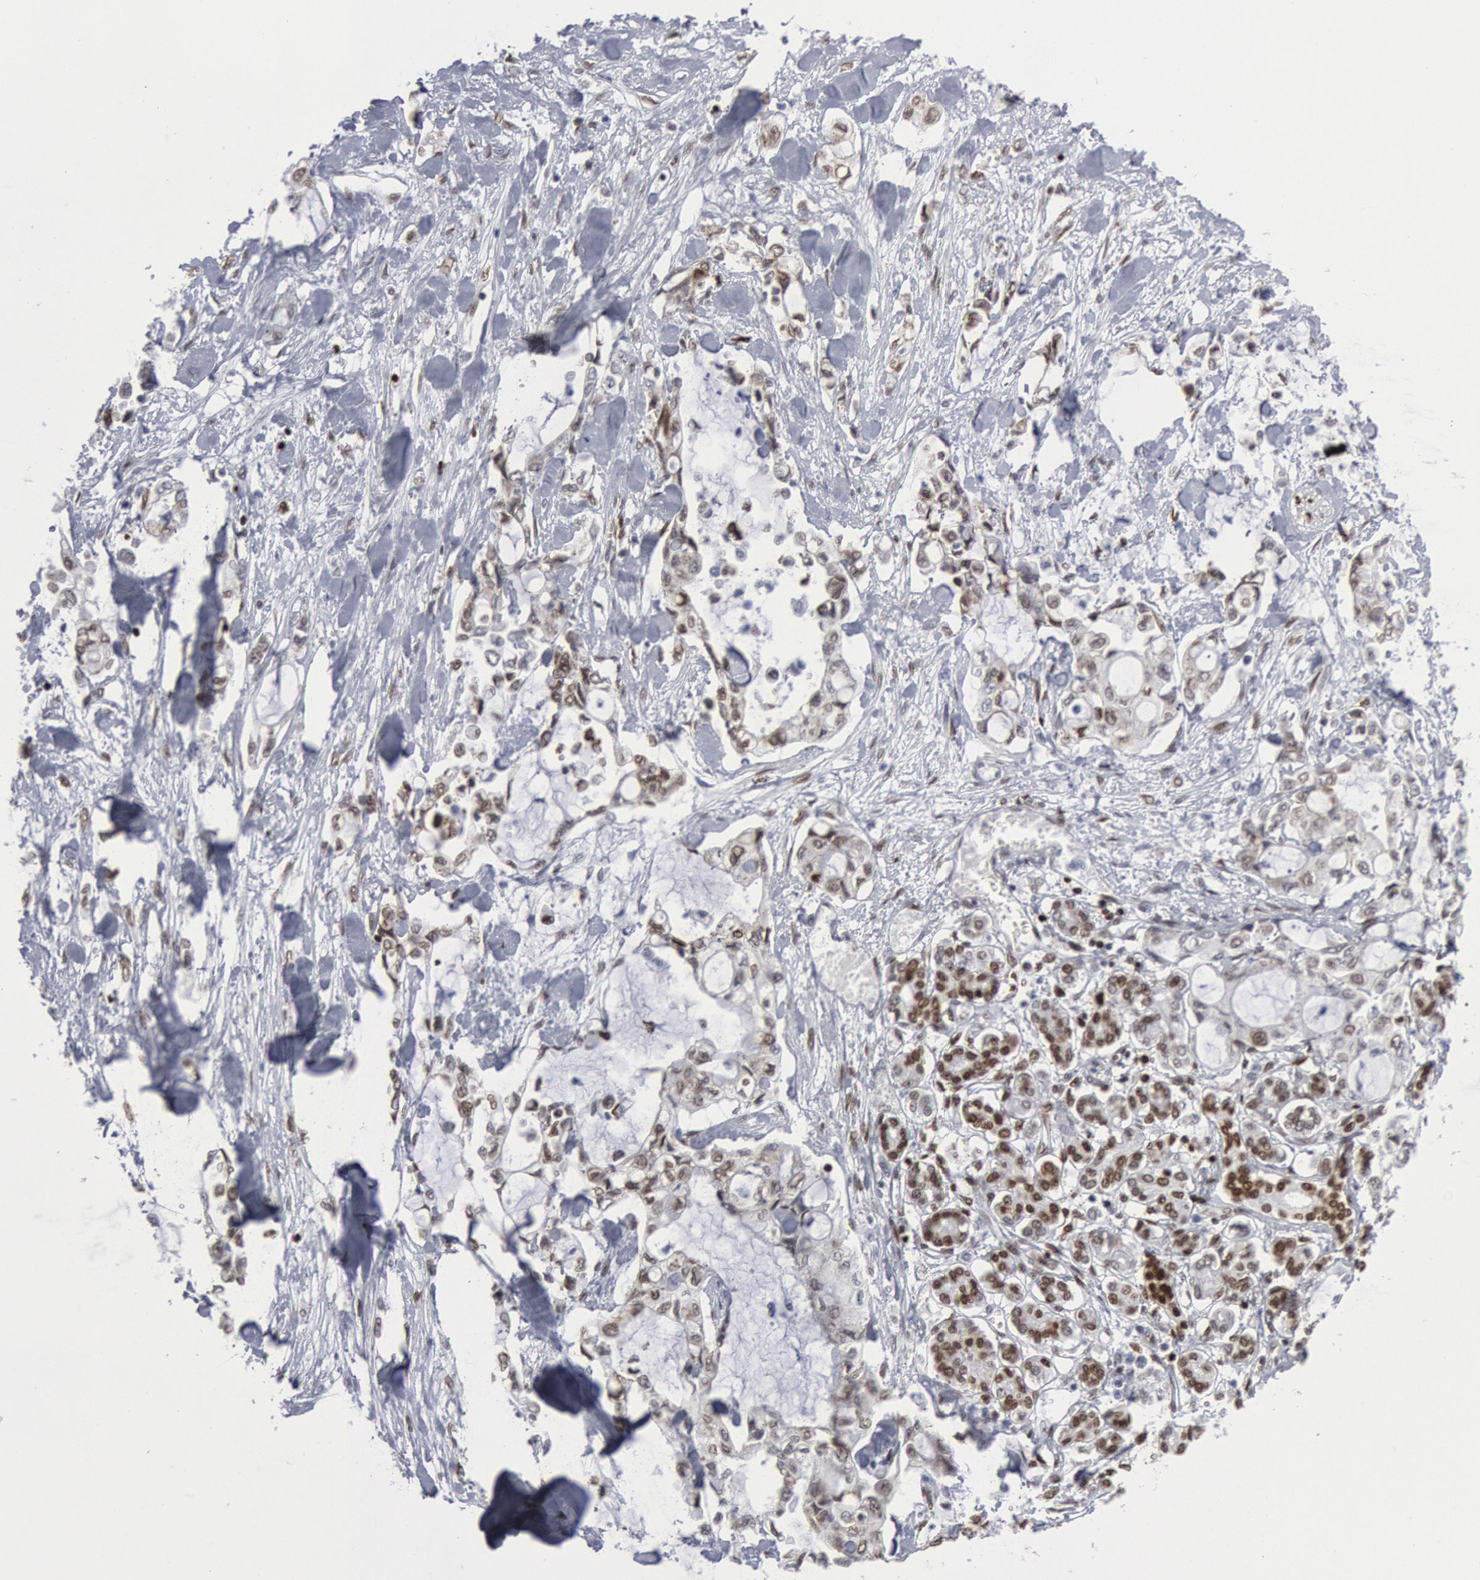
{"staining": {"intensity": "weak", "quantity": ">75%", "location": "nuclear"}, "tissue": "pancreatic cancer", "cell_type": "Tumor cells", "image_type": "cancer", "snomed": [{"axis": "morphology", "description": "Adenocarcinoma, NOS"}, {"axis": "topography", "description": "Pancreas"}], "caption": "Pancreatic adenocarcinoma stained with IHC exhibits weak nuclear staining in approximately >75% of tumor cells.", "gene": "MECP2", "patient": {"sex": "female", "age": 70}}